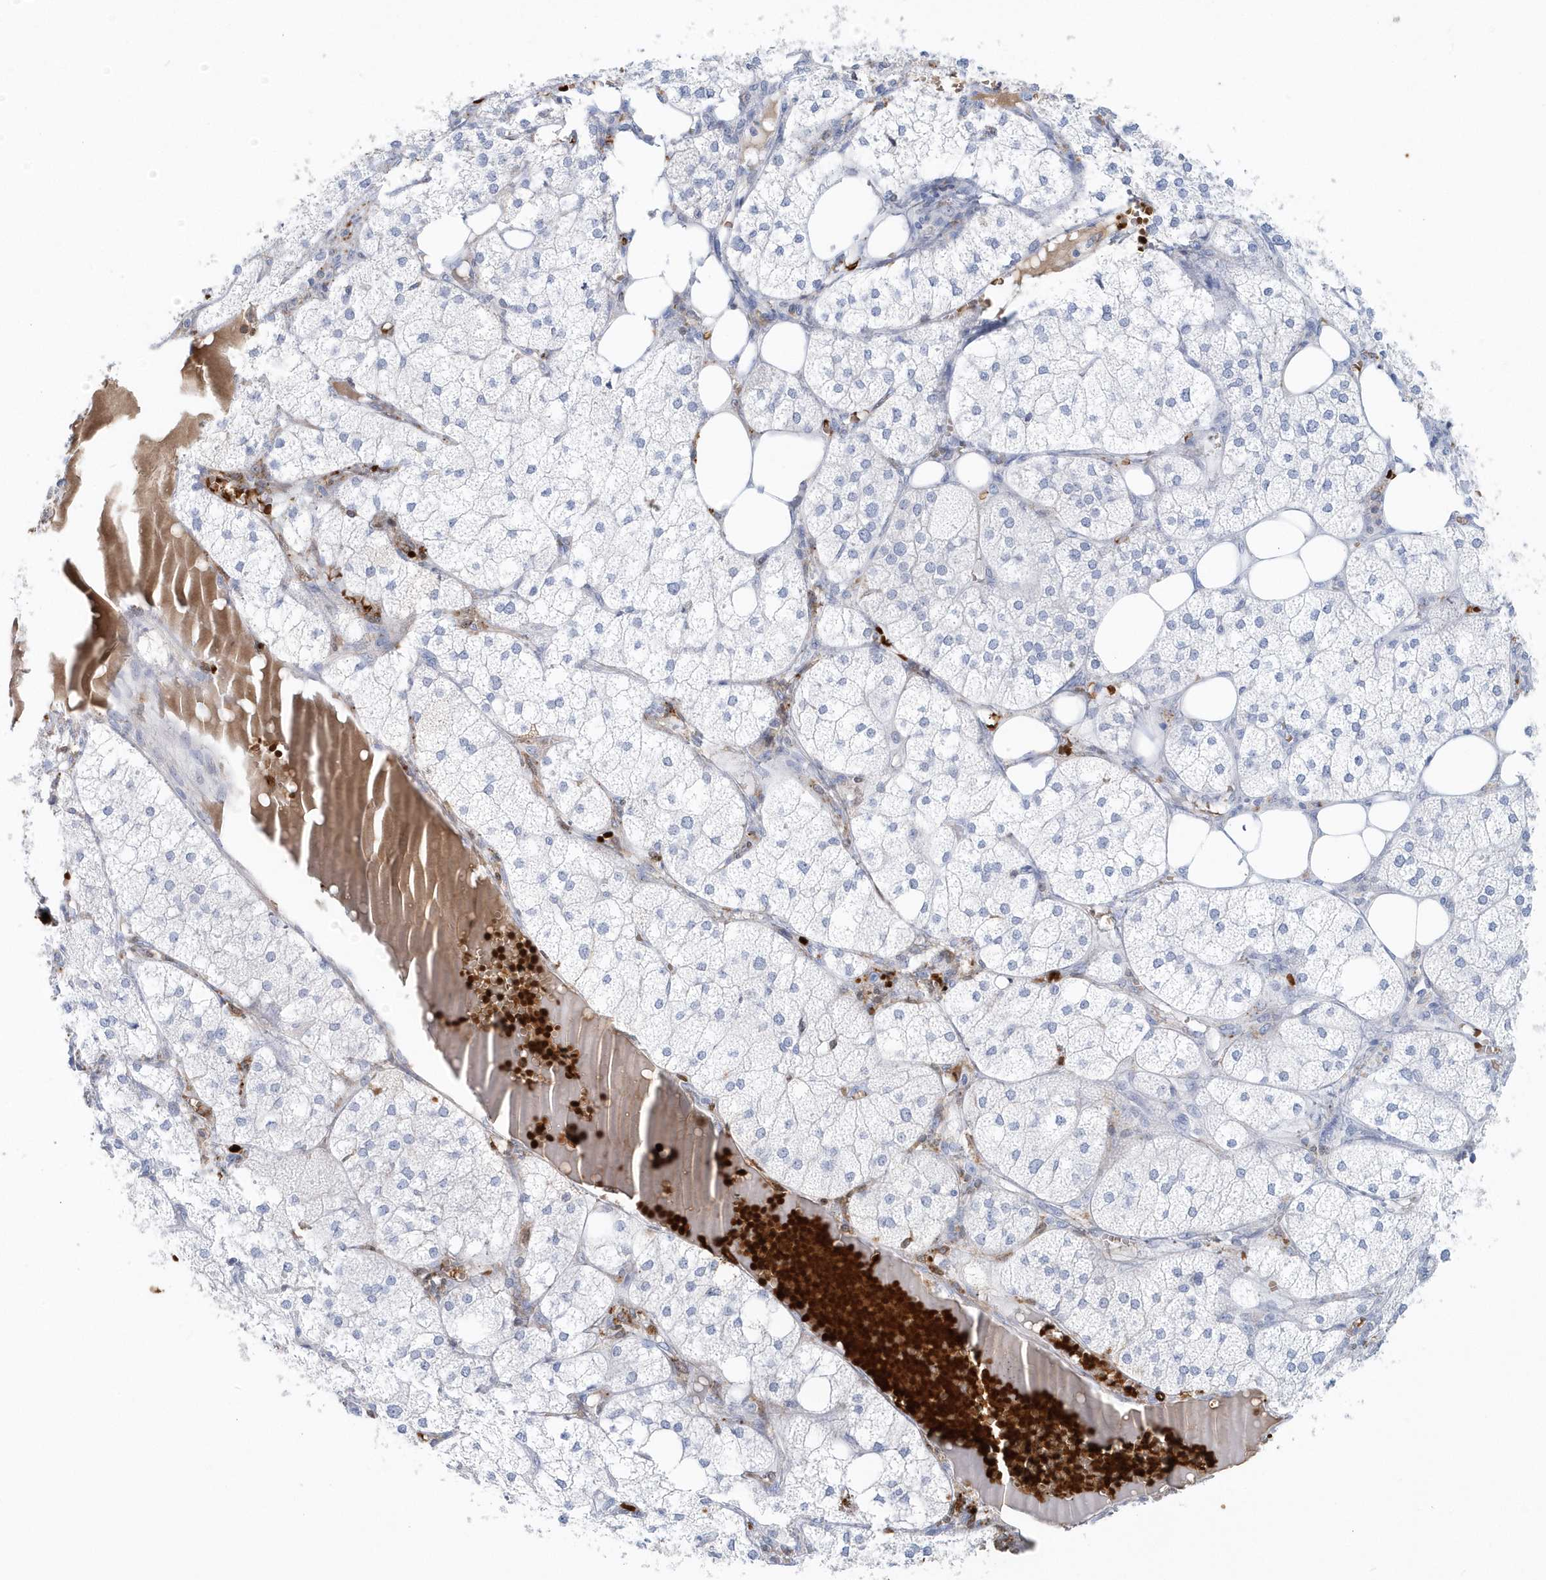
{"staining": {"intensity": "negative", "quantity": "none", "location": "none"}, "tissue": "adrenal gland", "cell_type": "Glandular cells", "image_type": "normal", "snomed": [{"axis": "morphology", "description": "Normal tissue, NOS"}, {"axis": "topography", "description": "Adrenal gland"}], "caption": "There is no significant expression in glandular cells of adrenal gland. (Stains: DAB IHC with hematoxylin counter stain, Microscopy: brightfield microscopy at high magnification).", "gene": "HBA2", "patient": {"sex": "female", "age": 61}}